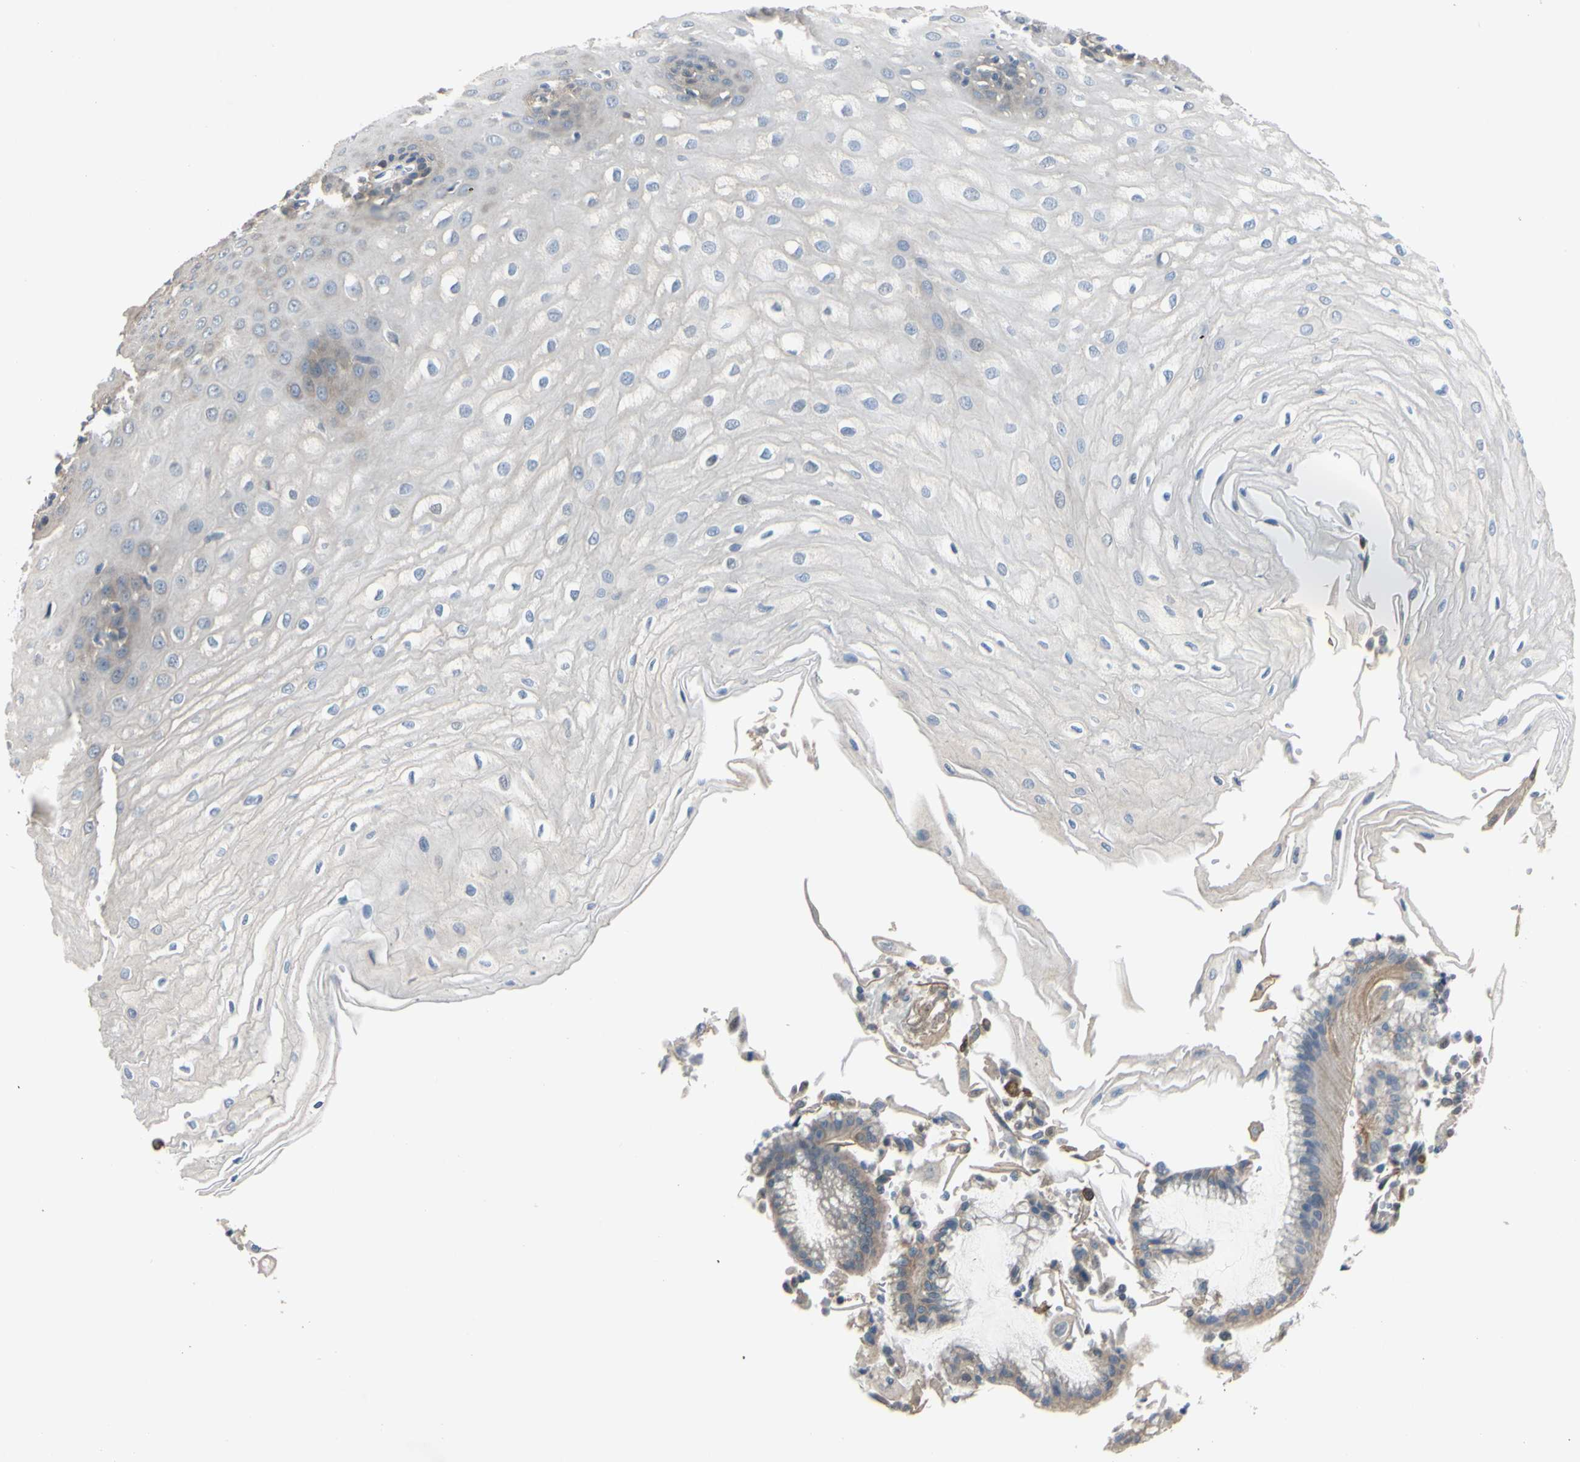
{"staining": {"intensity": "negative", "quantity": "none", "location": "none"}, "tissue": "esophagus", "cell_type": "Squamous epithelial cells", "image_type": "normal", "snomed": [{"axis": "morphology", "description": "Normal tissue, NOS"}, {"axis": "morphology", "description": "Squamous cell carcinoma, NOS"}, {"axis": "topography", "description": "Esophagus"}], "caption": "Immunohistochemistry of unremarkable esophagus exhibits no staining in squamous epithelial cells.", "gene": "LHX9", "patient": {"sex": "male", "age": 65}}